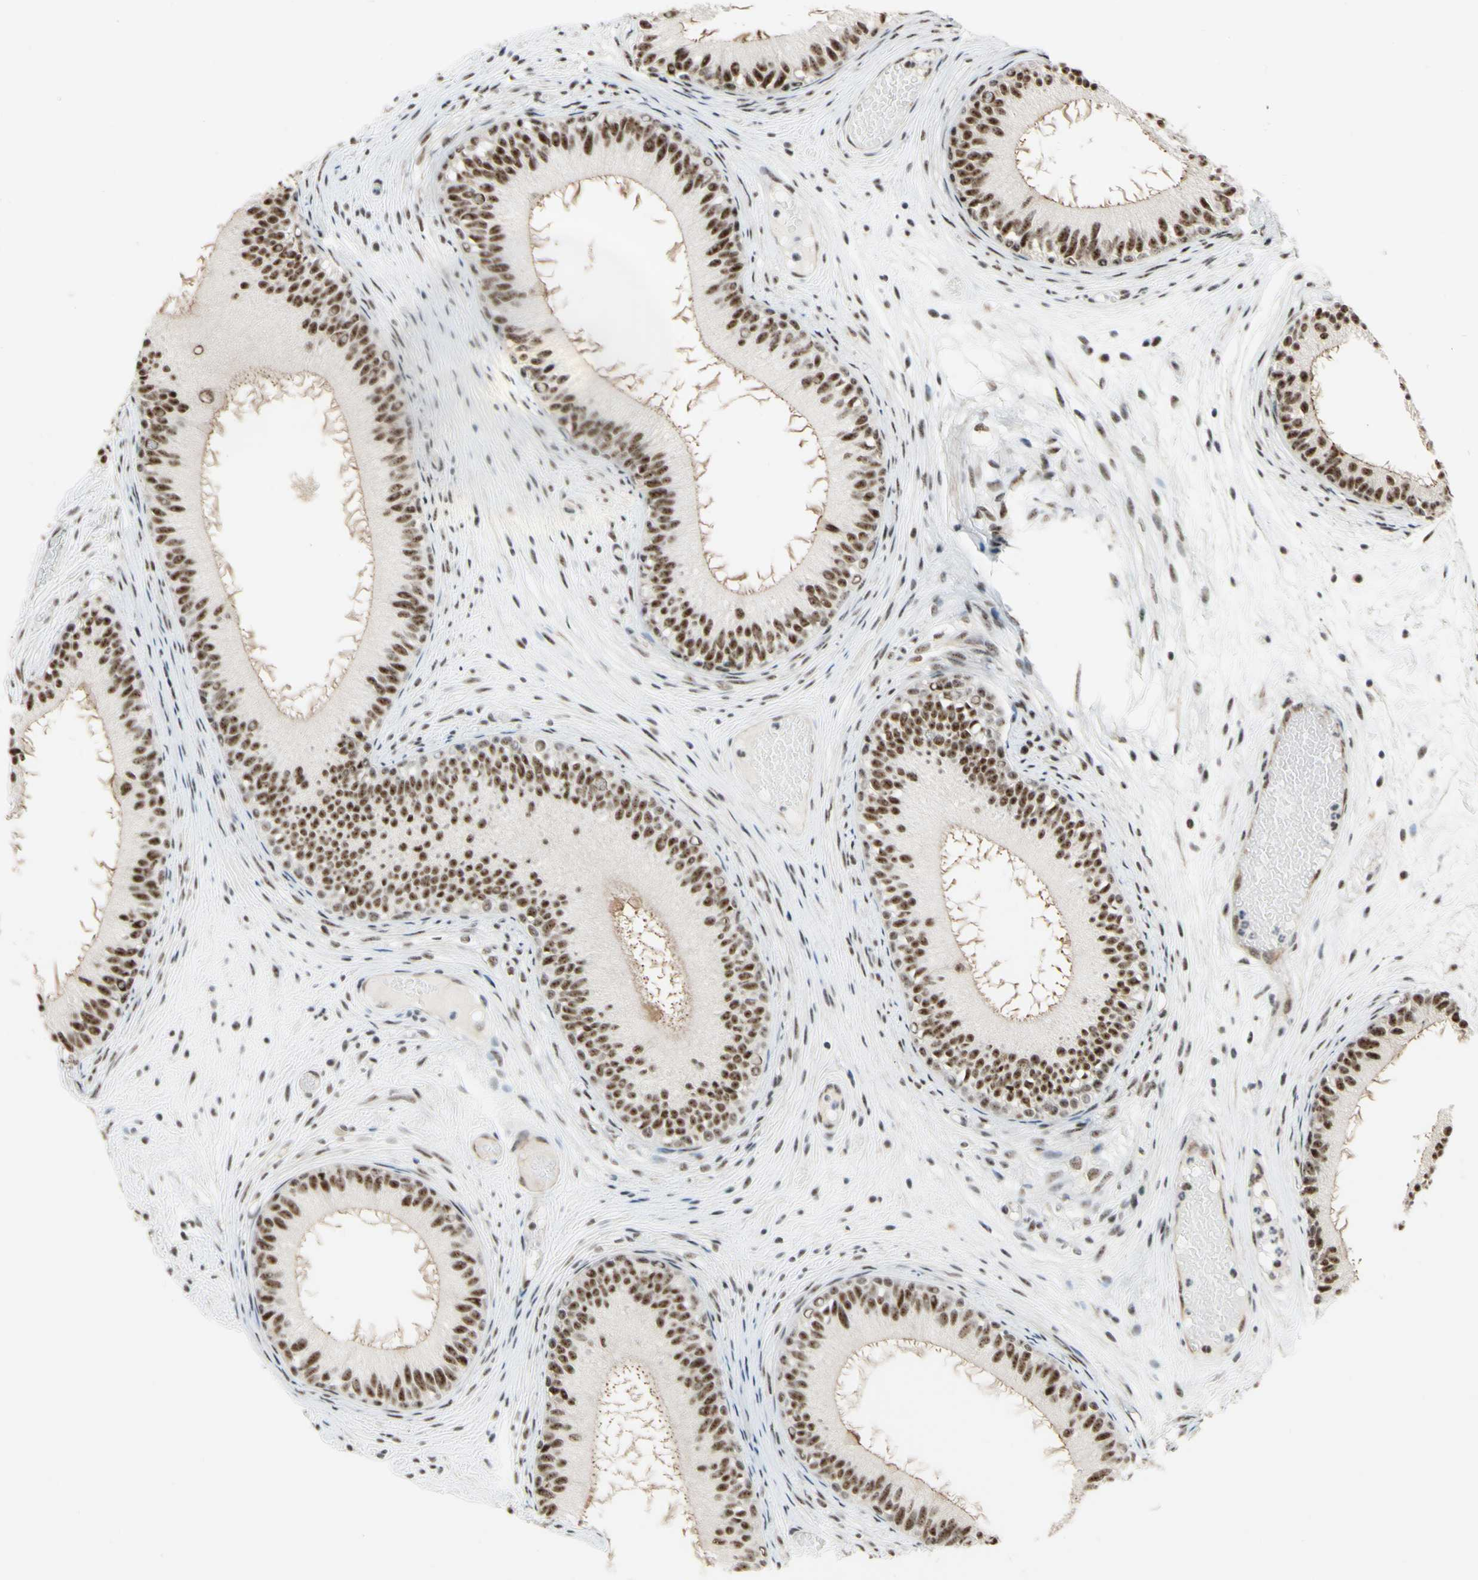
{"staining": {"intensity": "strong", "quantity": ">75%", "location": "nuclear"}, "tissue": "epididymis", "cell_type": "Glandular cells", "image_type": "normal", "snomed": [{"axis": "morphology", "description": "Normal tissue, NOS"}, {"axis": "morphology", "description": "Atrophy, NOS"}, {"axis": "topography", "description": "Testis"}, {"axis": "topography", "description": "Epididymis"}], "caption": "Immunohistochemical staining of unremarkable human epididymis demonstrates strong nuclear protein staining in about >75% of glandular cells.", "gene": "SAP18", "patient": {"sex": "male", "age": 18}}